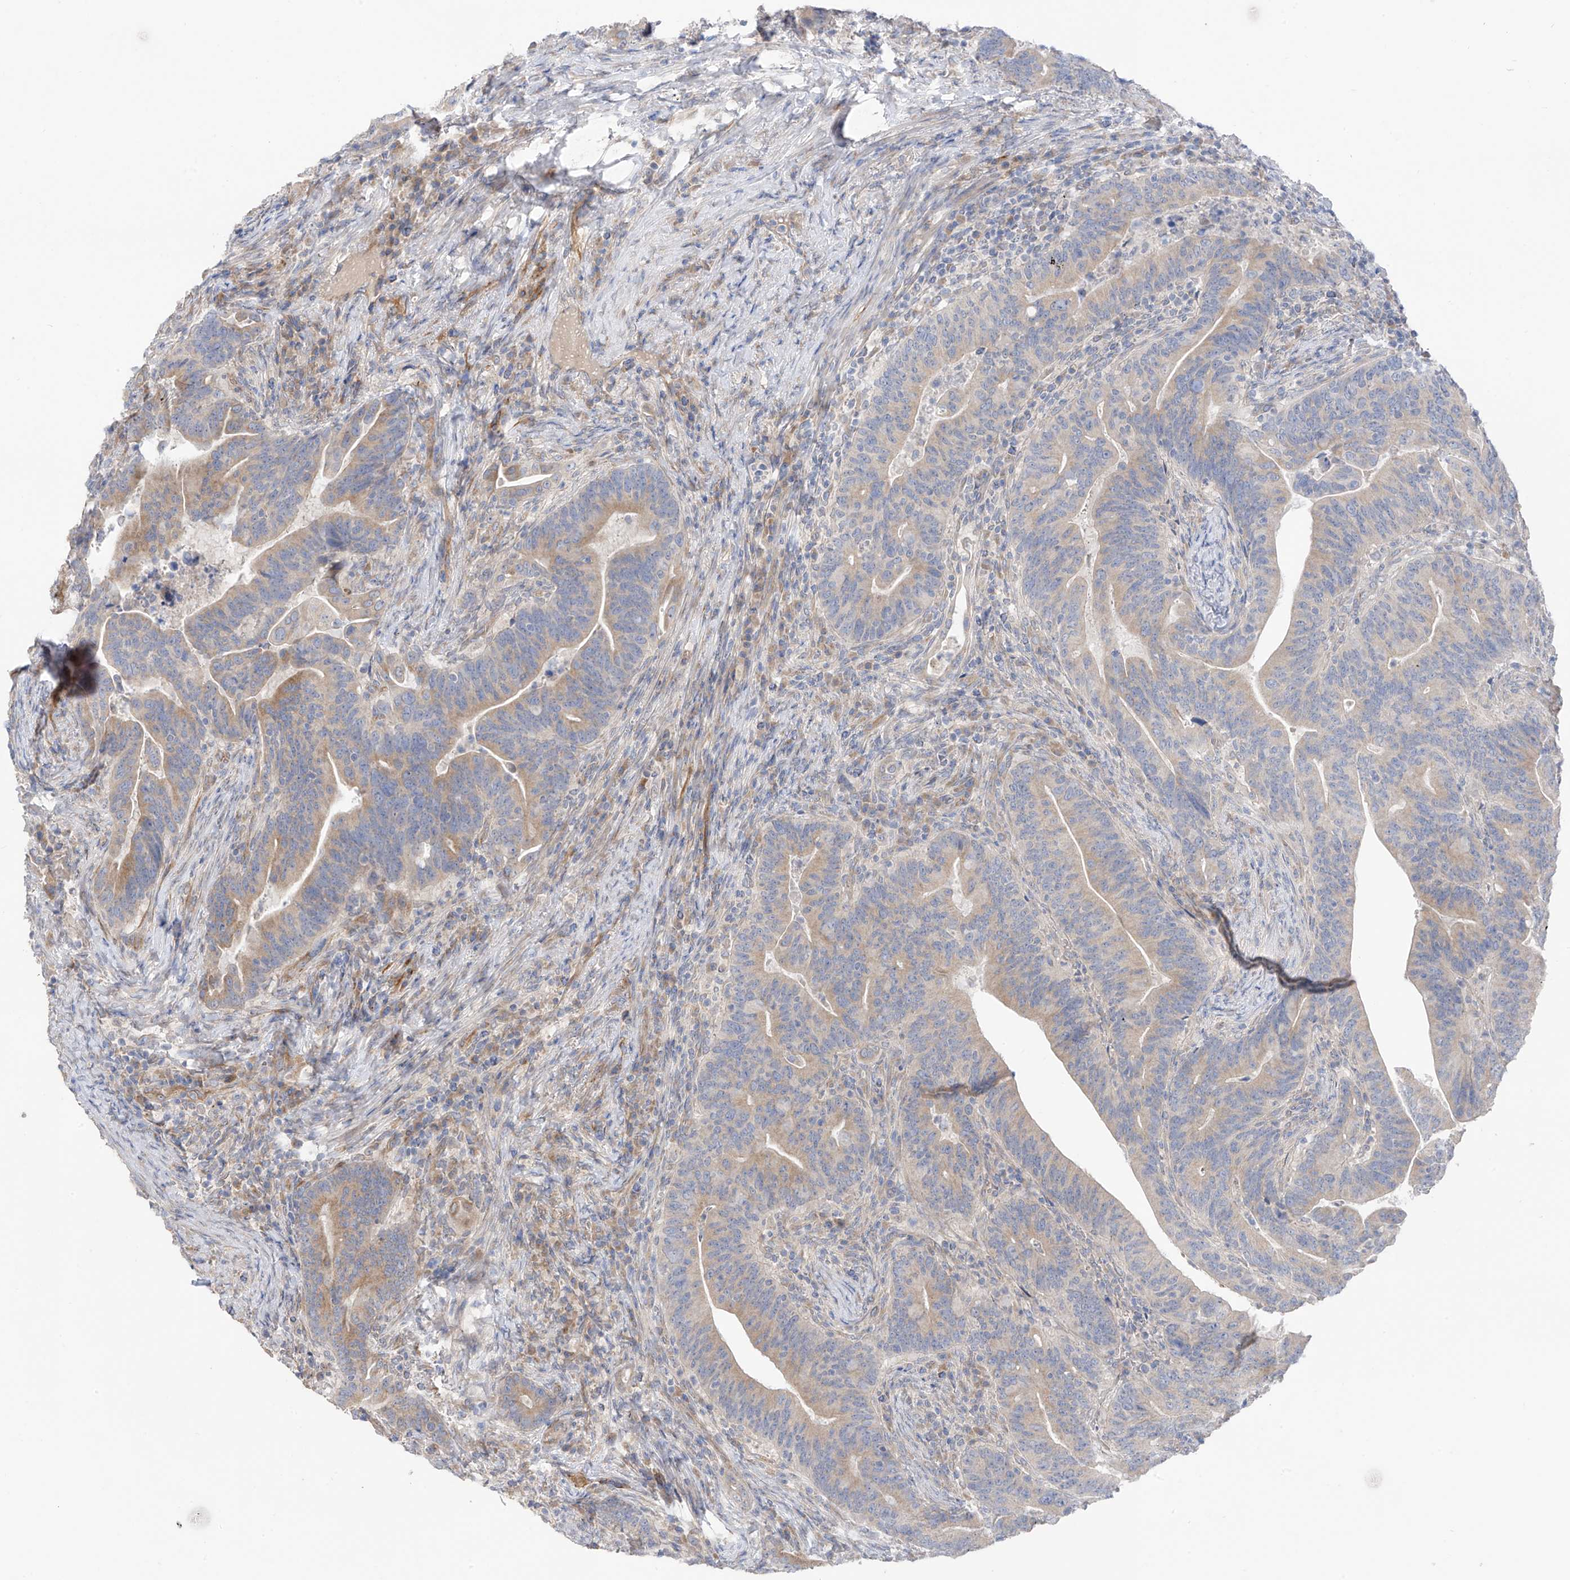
{"staining": {"intensity": "moderate", "quantity": "<25%", "location": "cytoplasmic/membranous"}, "tissue": "colorectal cancer", "cell_type": "Tumor cells", "image_type": "cancer", "snomed": [{"axis": "morphology", "description": "Adenocarcinoma, NOS"}, {"axis": "topography", "description": "Colon"}], "caption": "Immunohistochemistry of human colorectal cancer (adenocarcinoma) shows low levels of moderate cytoplasmic/membranous staining in approximately <25% of tumor cells.", "gene": "NALCN", "patient": {"sex": "female", "age": 66}}